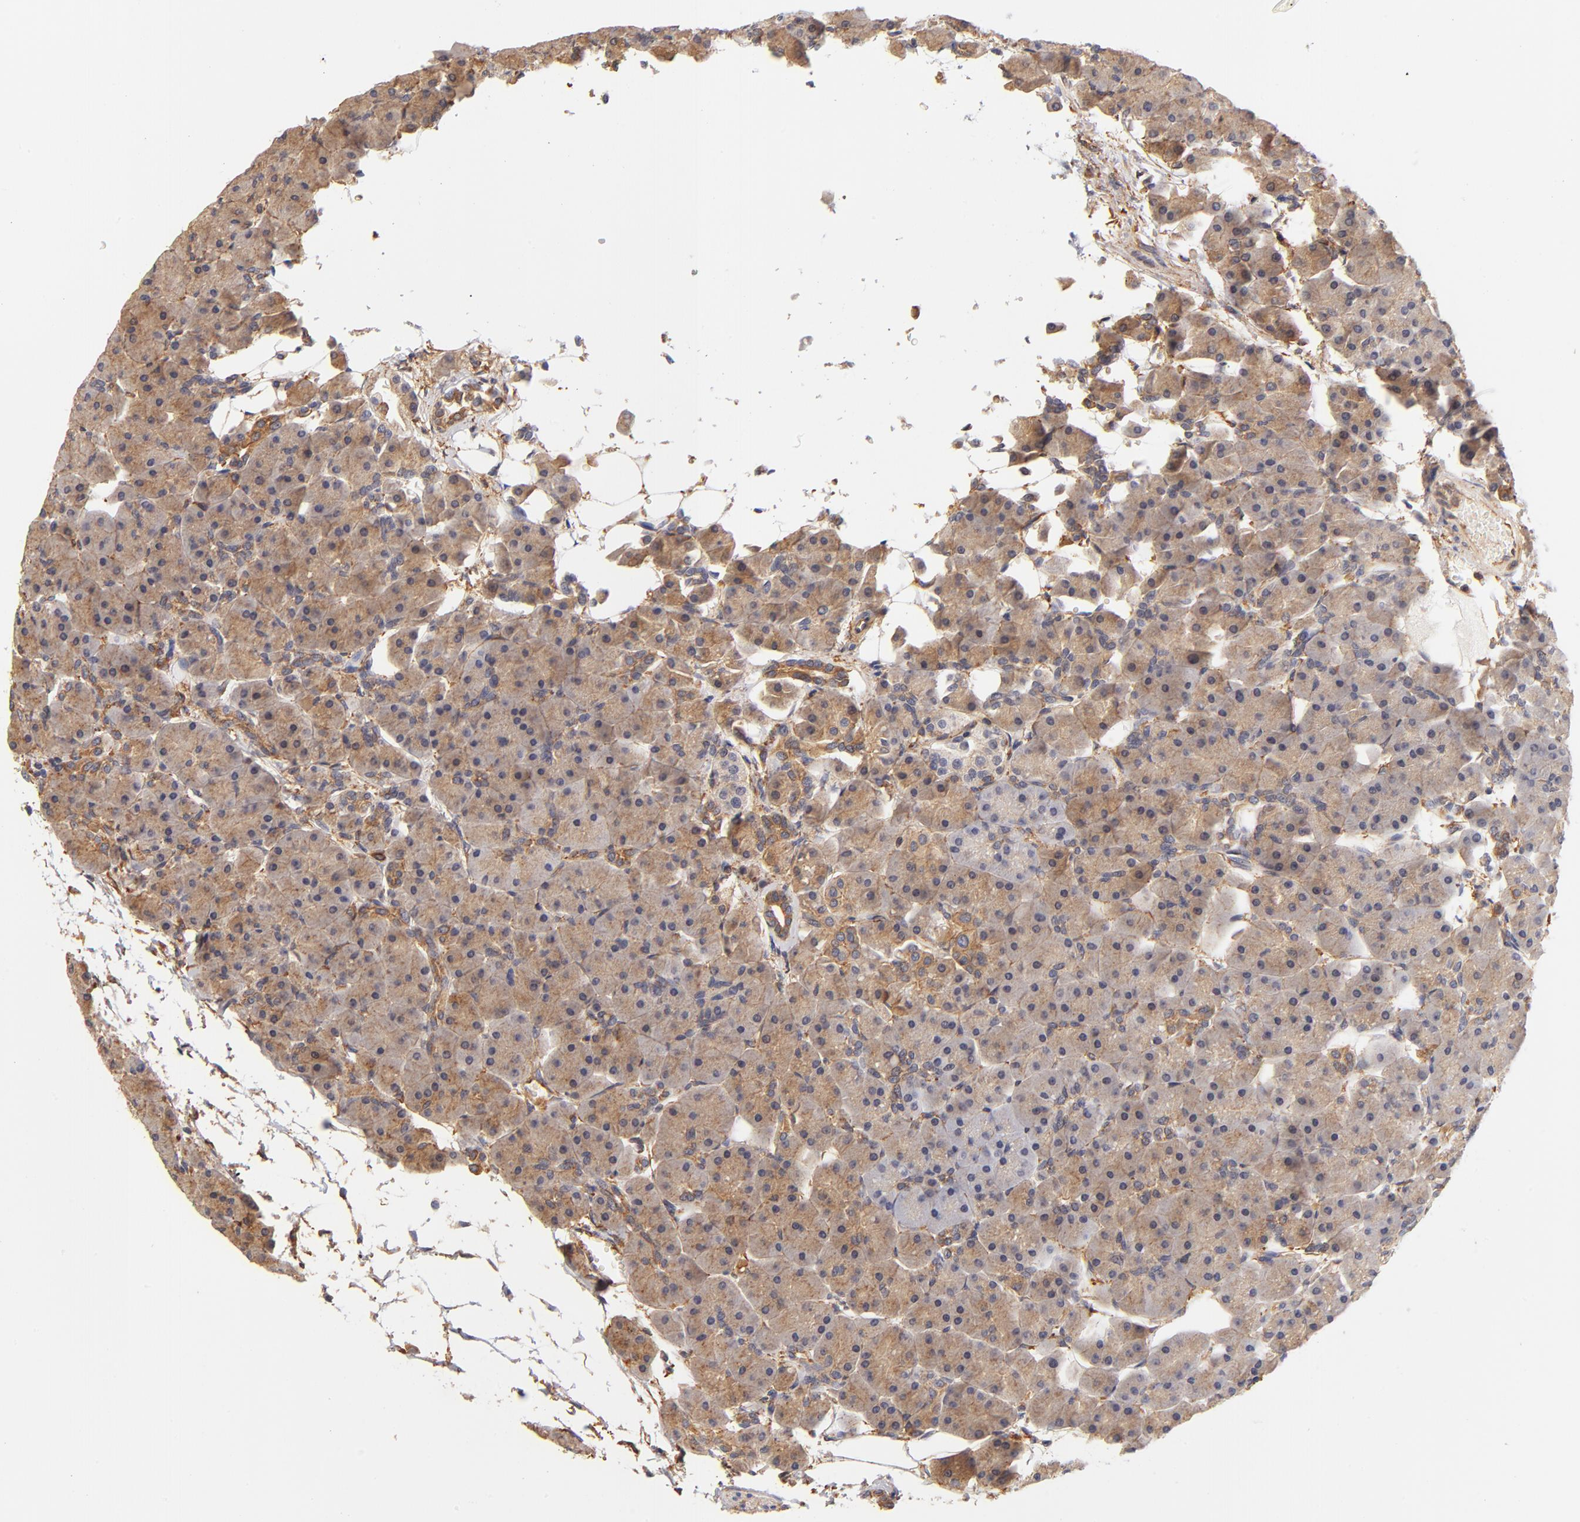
{"staining": {"intensity": "moderate", "quantity": ">75%", "location": "cytoplasmic/membranous"}, "tissue": "pancreas", "cell_type": "Exocrine glandular cells", "image_type": "normal", "snomed": [{"axis": "morphology", "description": "Normal tissue, NOS"}, {"axis": "topography", "description": "Pancreas"}], "caption": "Benign pancreas displays moderate cytoplasmic/membranous staining in approximately >75% of exocrine glandular cells The protein of interest is shown in brown color, while the nuclei are stained blue..", "gene": "FCMR", "patient": {"sex": "male", "age": 66}}